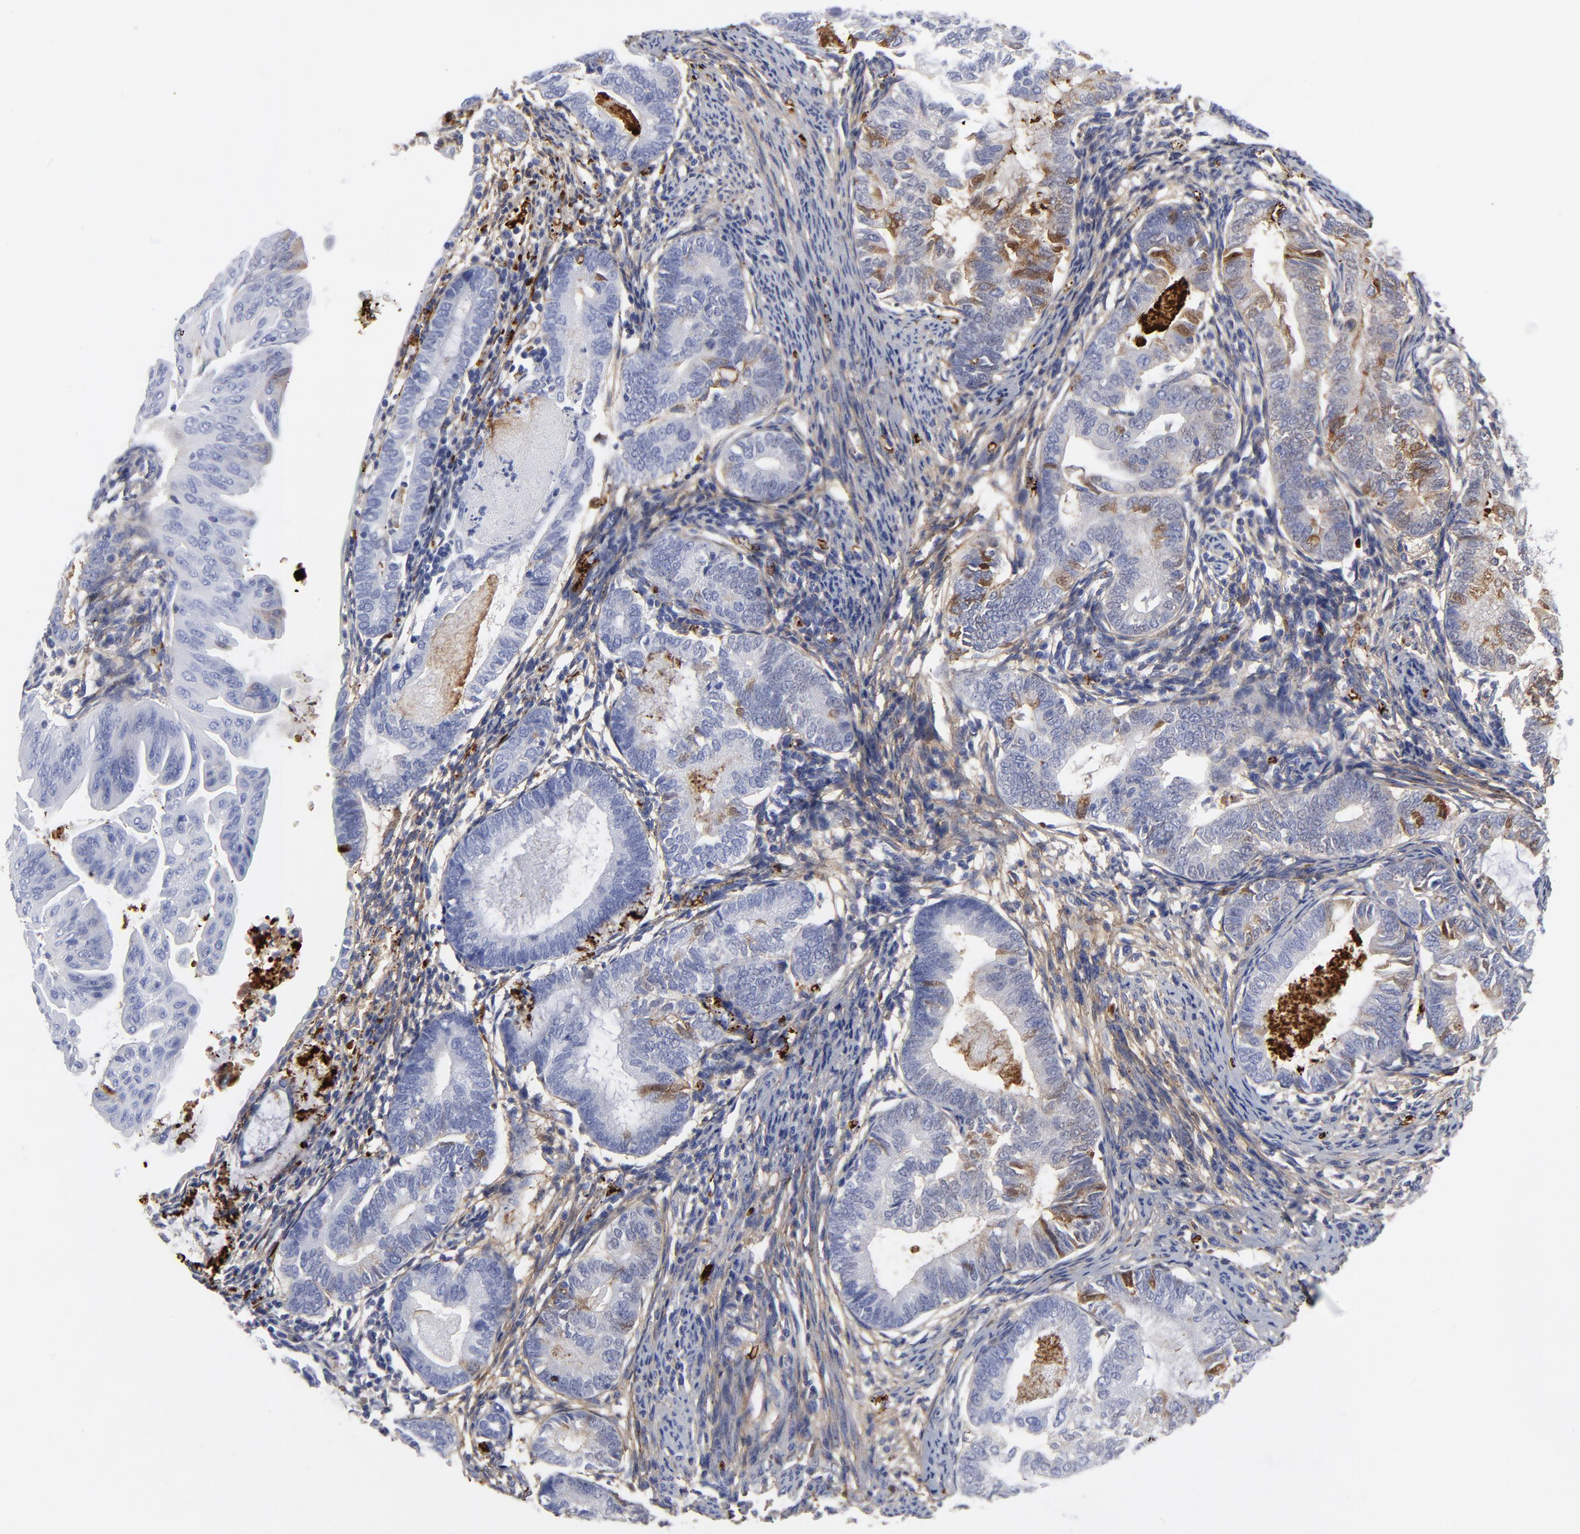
{"staining": {"intensity": "moderate", "quantity": "<25%", "location": "cytoplasmic/membranous"}, "tissue": "endometrial cancer", "cell_type": "Tumor cells", "image_type": "cancer", "snomed": [{"axis": "morphology", "description": "Adenocarcinoma, NOS"}, {"axis": "topography", "description": "Endometrium"}], "caption": "Protein expression analysis of endometrial cancer demonstrates moderate cytoplasmic/membranous staining in about <25% of tumor cells. Nuclei are stained in blue.", "gene": "DCN", "patient": {"sex": "female", "age": 63}}